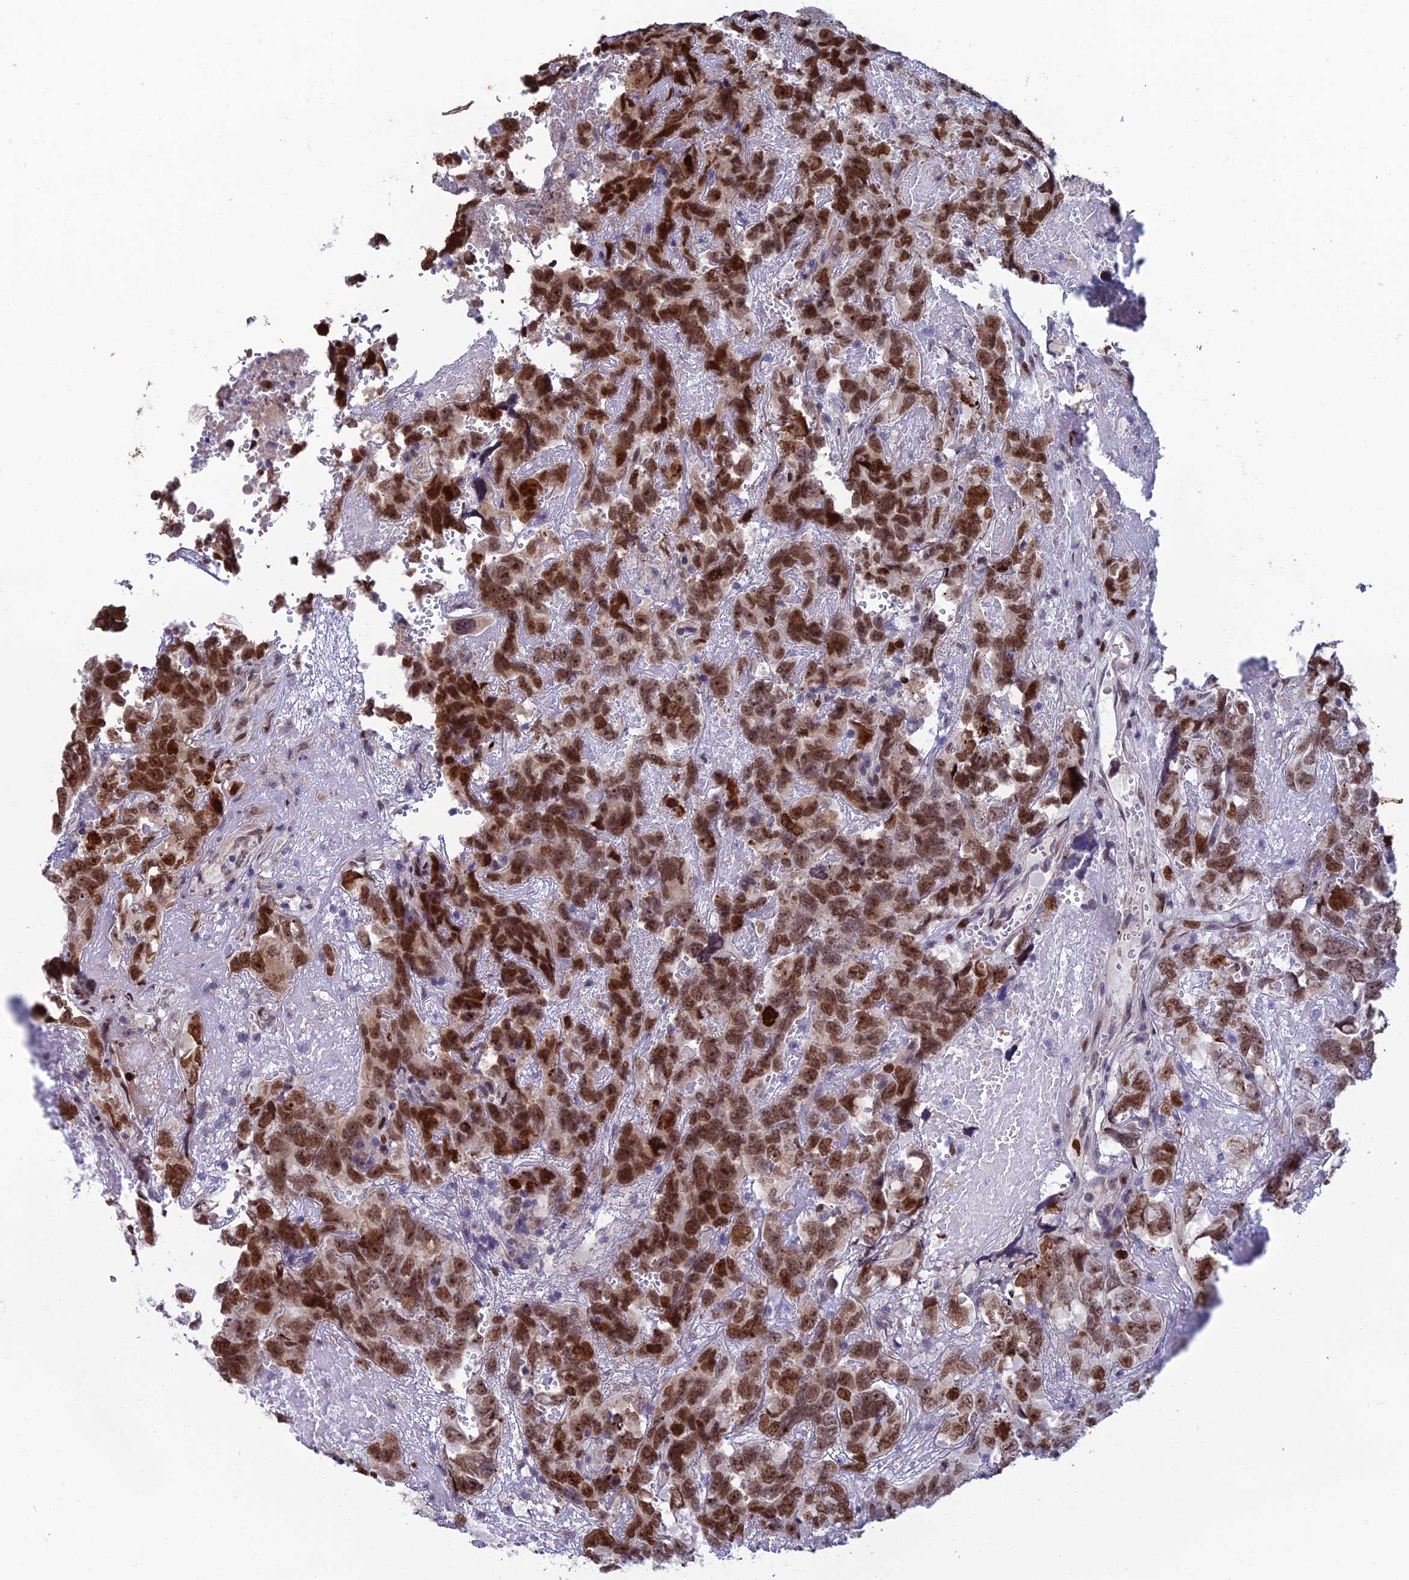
{"staining": {"intensity": "strong", "quantity": ">75%", "location": "nuclear"}, "tissue": "testis cancer", "cell_type": "Tumor cells", "image_type": "cancer", "snomed": [{"axis": "morphology", "description": "Carcinoma, Embryonal, NOS"}, {"axis": "topography", "description": "Testis"}], "caption": "Immunohistochemical staining of testis cancer (embryonal carcinoma) shows strong nuclear protein staining in about >75% of tumor cells.", "gene": "TAF9B", "patient": {"sex": "male", "age": 45}}